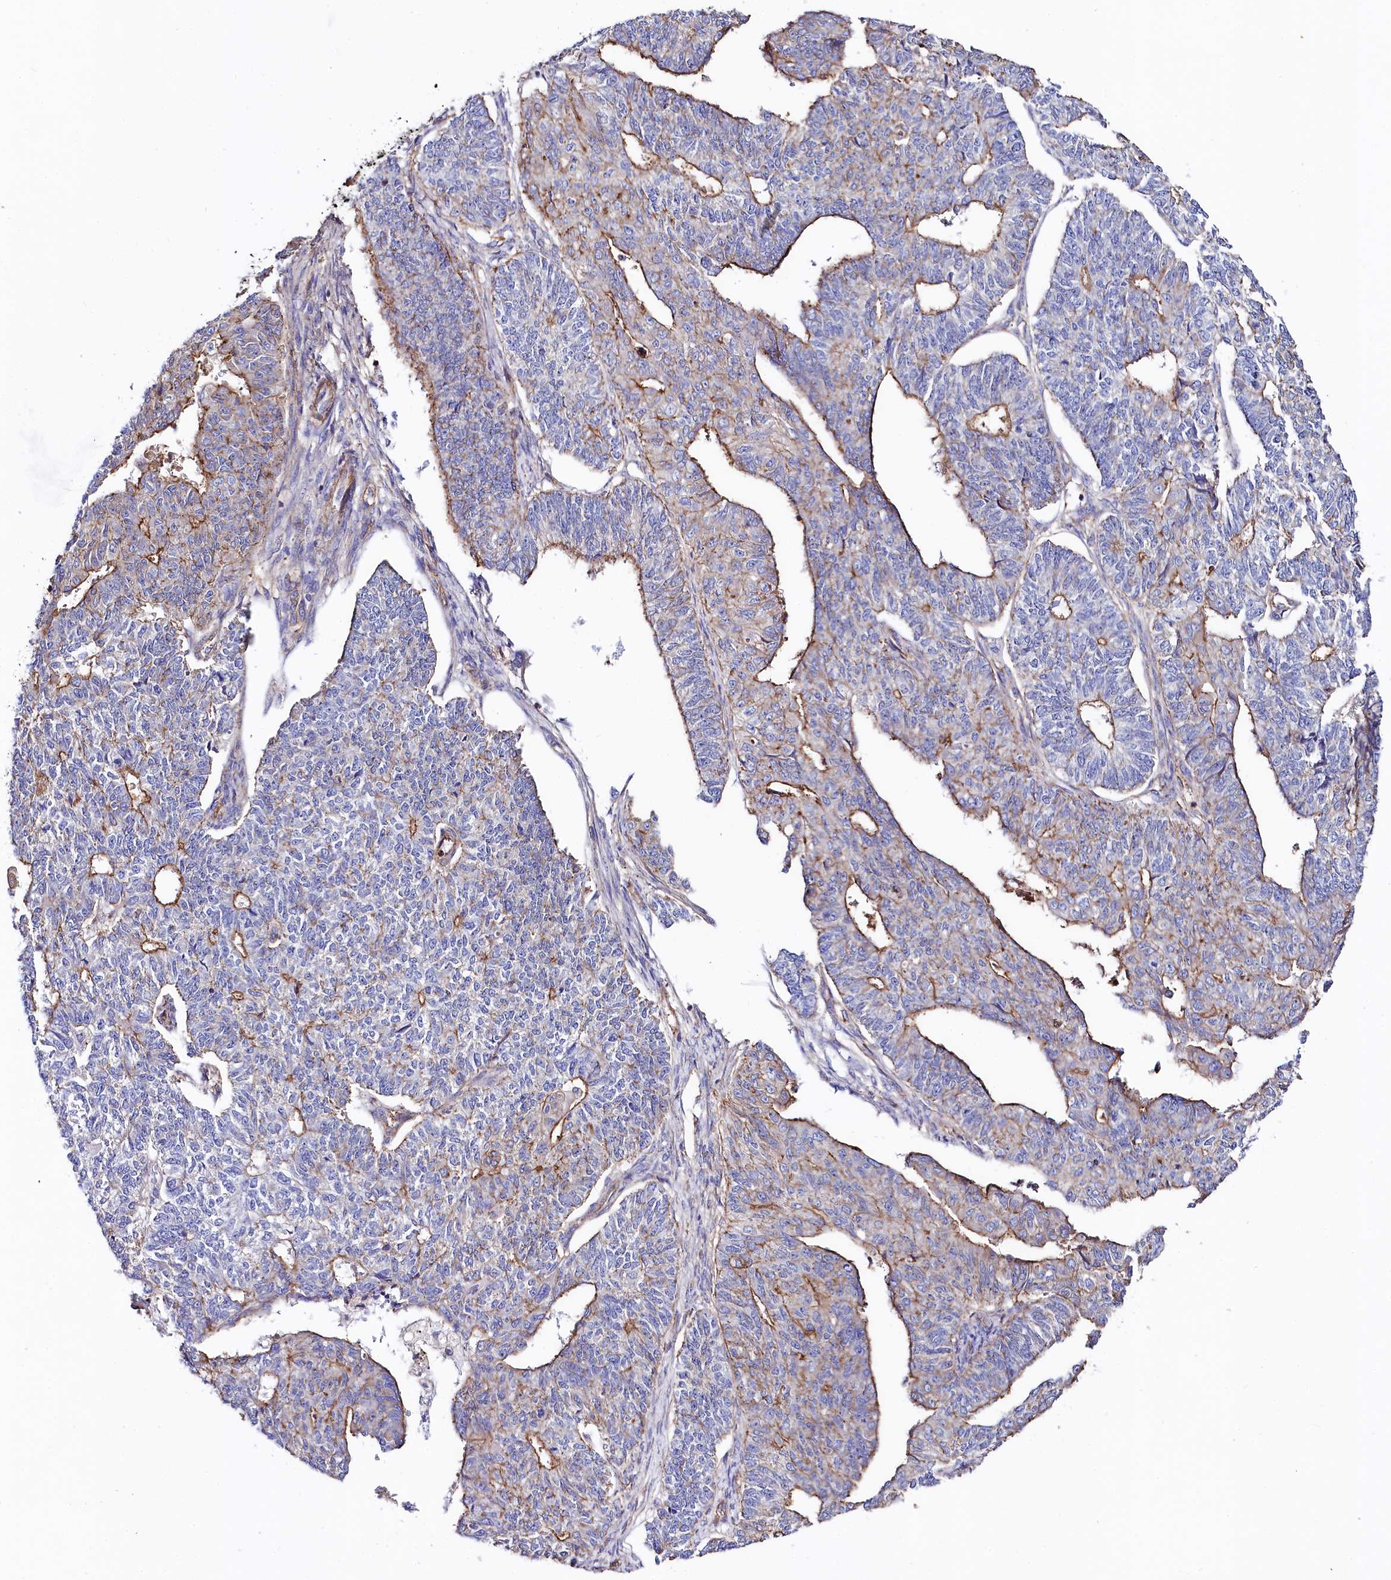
{"staining": {"intensity": "moderate", "quantity": "25%-75%", "location": "cytoplasmic/membranous"}, "tissue": "endometrial cancer", "cell_type": "Tumor cells", "image_type": "cancer", "snomed": [{"axis": "morphology", "description": "Adenocarcinoma, NOS"}, {"axis": "topography", "description": "Endometrium"}], "caption": "Protein staining of endometrial adenocarcinoma tissue demonstrates moderate cytoplasmic/membranous staining in approximately 25%-75% of tumor cells.", "gene": "FCHSD2", "patient": {"sex": "female", "age": 32}}